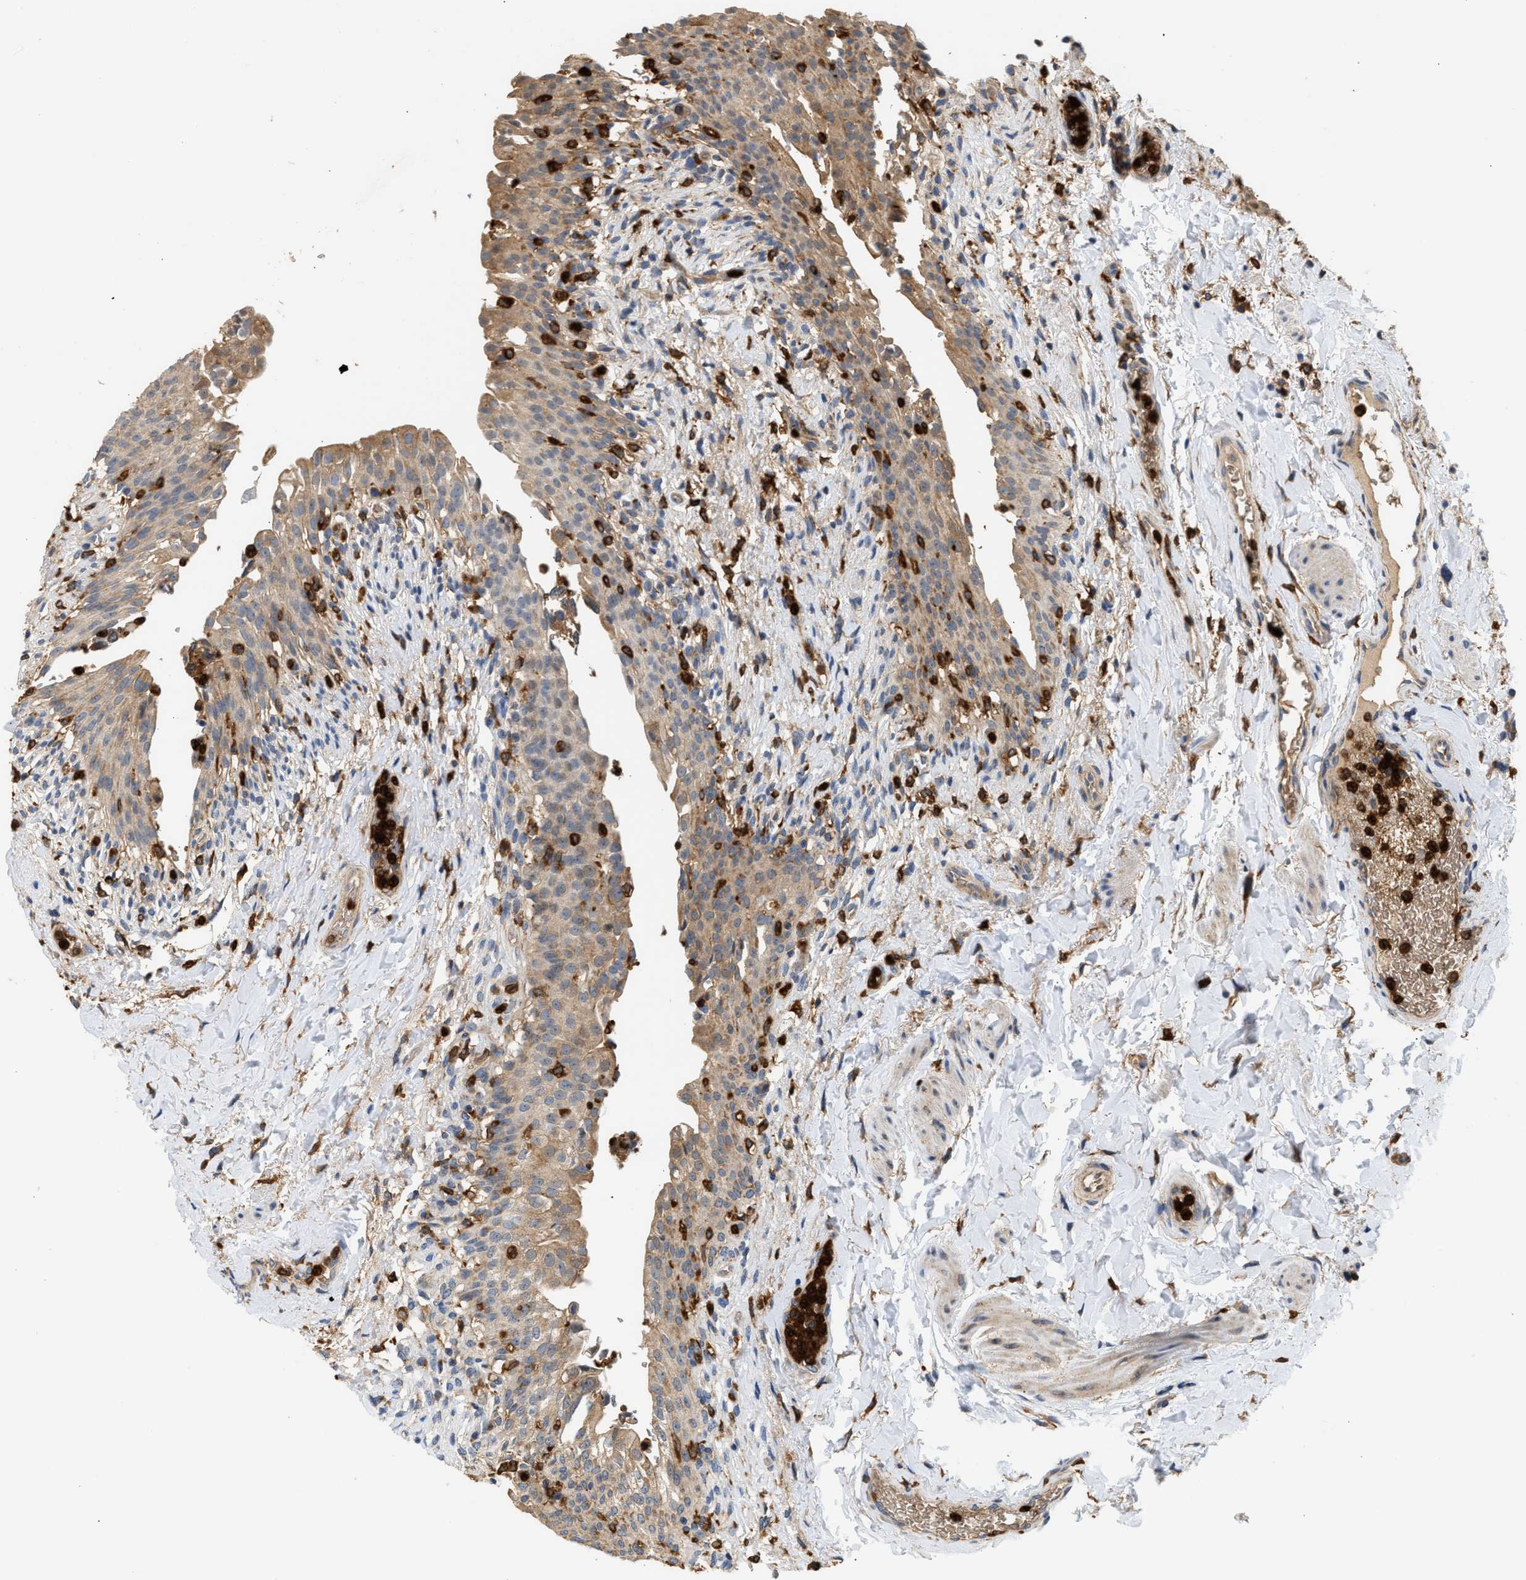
{"staining": {"intensity": "moderate", "quantity": ">75%", "location": "cytoplasmic/membranous"}, "tissue": "urinary bladder", "cell_type": "Urothelial cells", "image_type": "normal", "snomed": [{"axis": "morphology", "description": "Normal tissue, NOS"}, {"axis": "topography", "description": "Urinary bladder"}], "caption": "IHC histopathology image of benign urinary bladder stained for a protein (brown), which exhibits medium levels of moderate cytoplasmic/membranous expression in about >75% of urothelial cells.", "gene": "RAB31", "patient": {"sex": "female", "age": 60}}